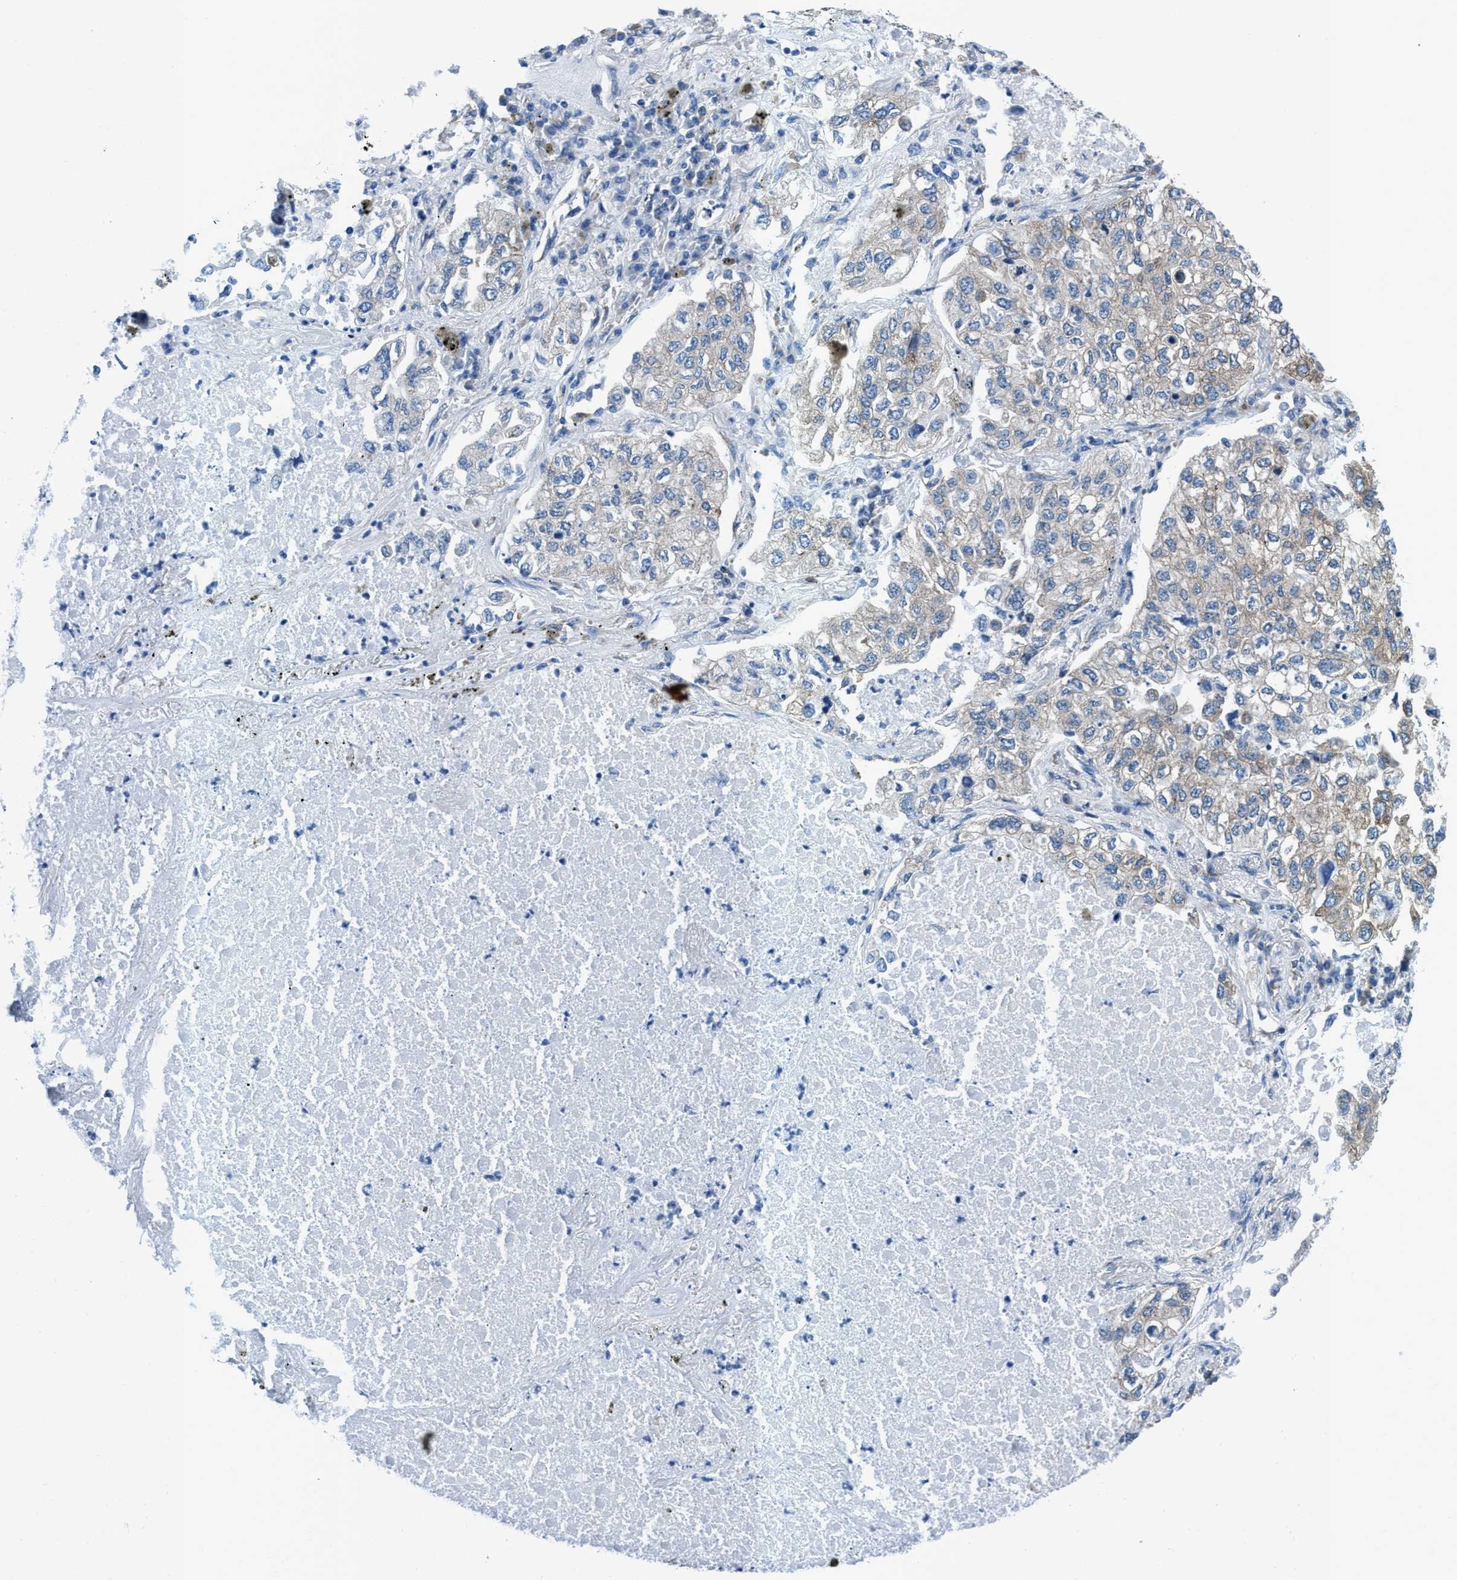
{"staining": {"intensity": "negative", "quantity": "none", "location": "none"}, "tissue": "lung cancer", "cell_type": "Tumor cells", "image_type": "cancer", "snomed": [{"axis": "morphology", "description": "Inflammation, NOS"}, {"axis": "morphology", "description": "Adenocarcinoma, NOS"}, {"axis": "topography", "description": "Lung"}], "caption": "The photomicrograph demonstrates no staining of tumor cells in lung cancer (adenocarcinoma).", "gene": "NMT1", "patient": {"sex": "male", "age": 63}}